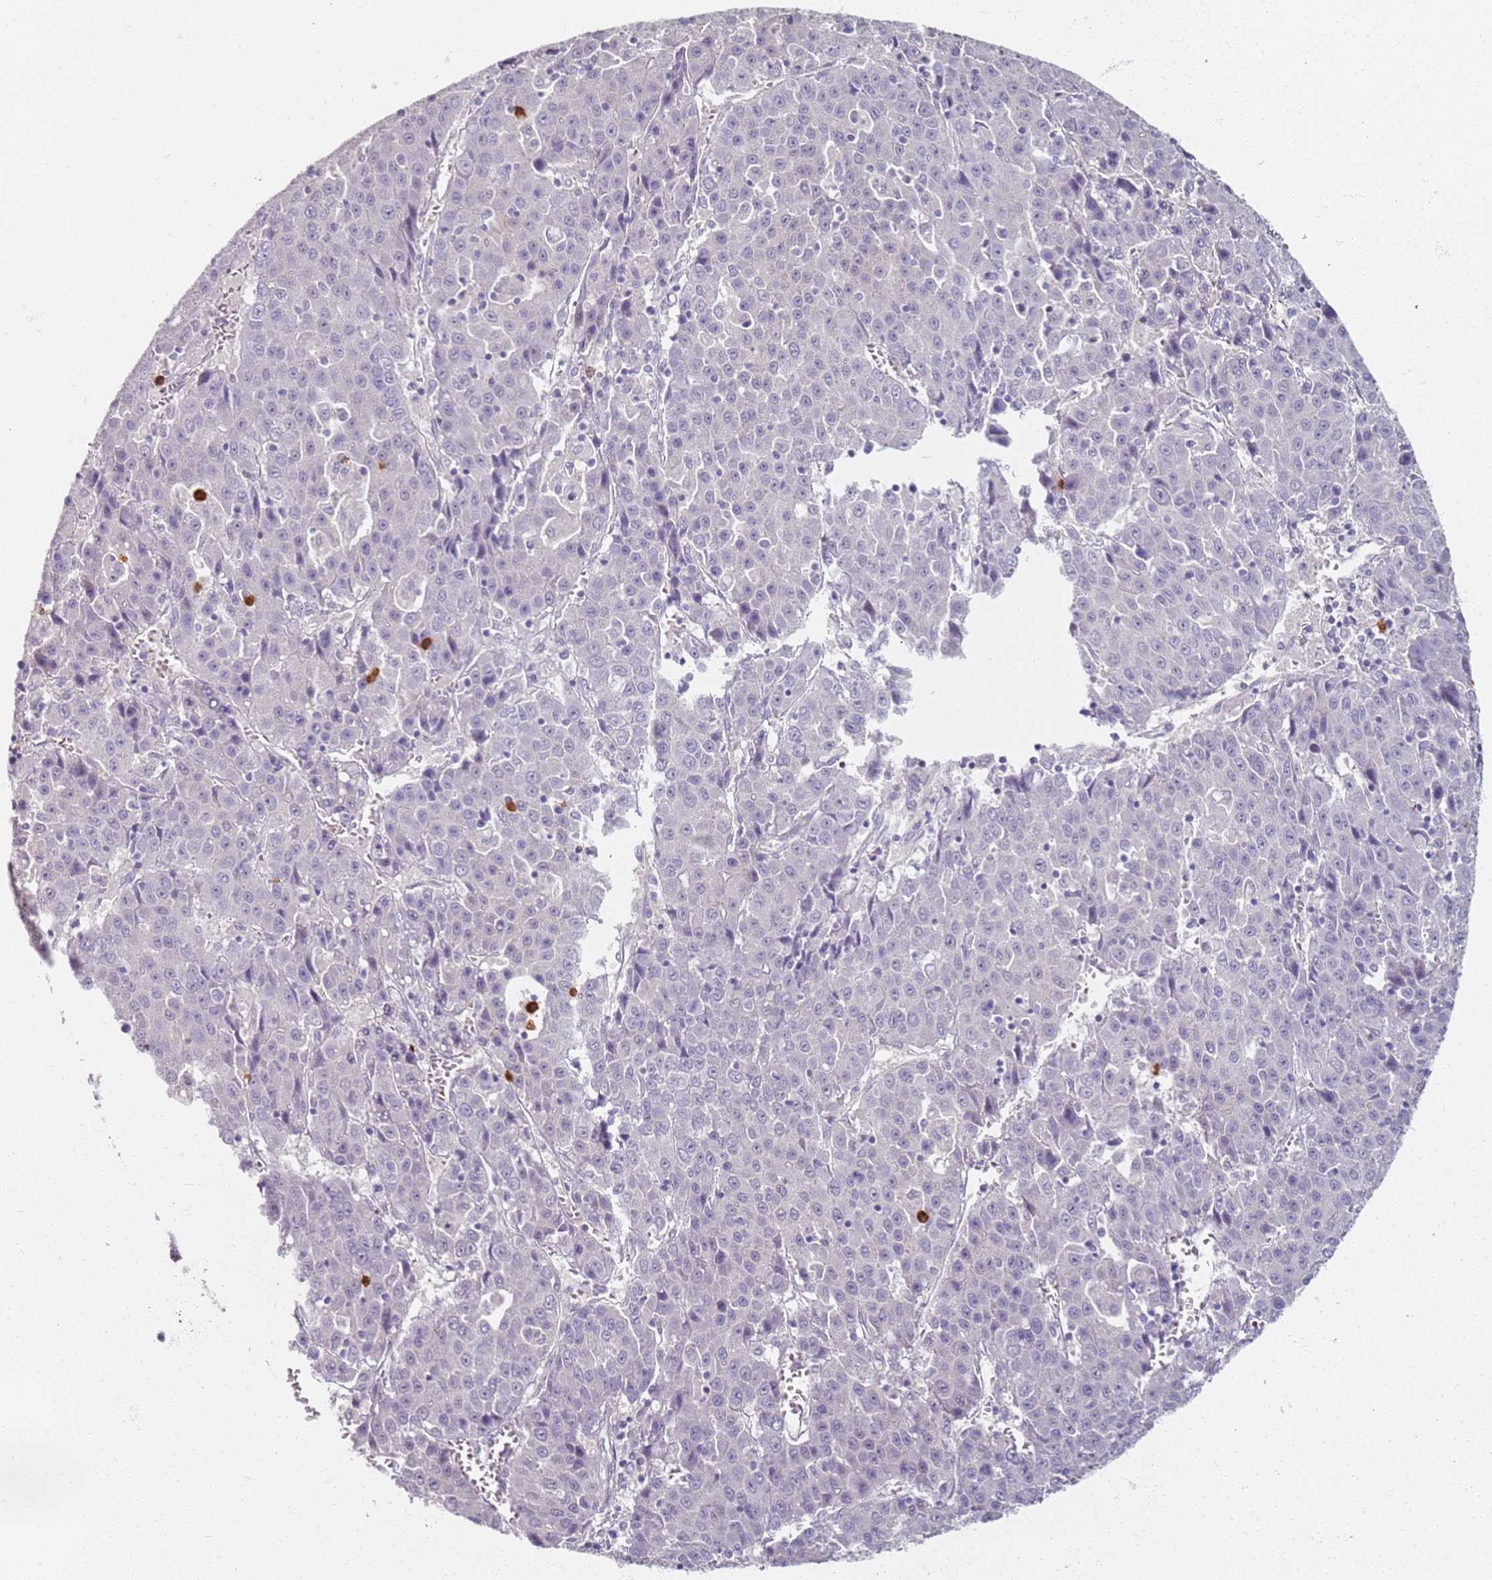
{"staining": {"intensity": "negative", "quantity": "none", "location": "none"}, "tissue": "liver cancer", "cell_type": "Tumor cells", "image_type": "cancer", "snomed": [{"axis": "morphology", "description": "Carcinoma, Hepatocellular, NOS"}, {"axis": "topography", "description": "Liver"}], "caption": "An immunohistochemistry (IHC) micrograph of hepatocellular carcinoma (liver) is shown. There is no staining in tumor cells of hepatocellular carcinoma (liver).", "gene": "CD40LG", "patient": {"sex": "female", "age": 53}}